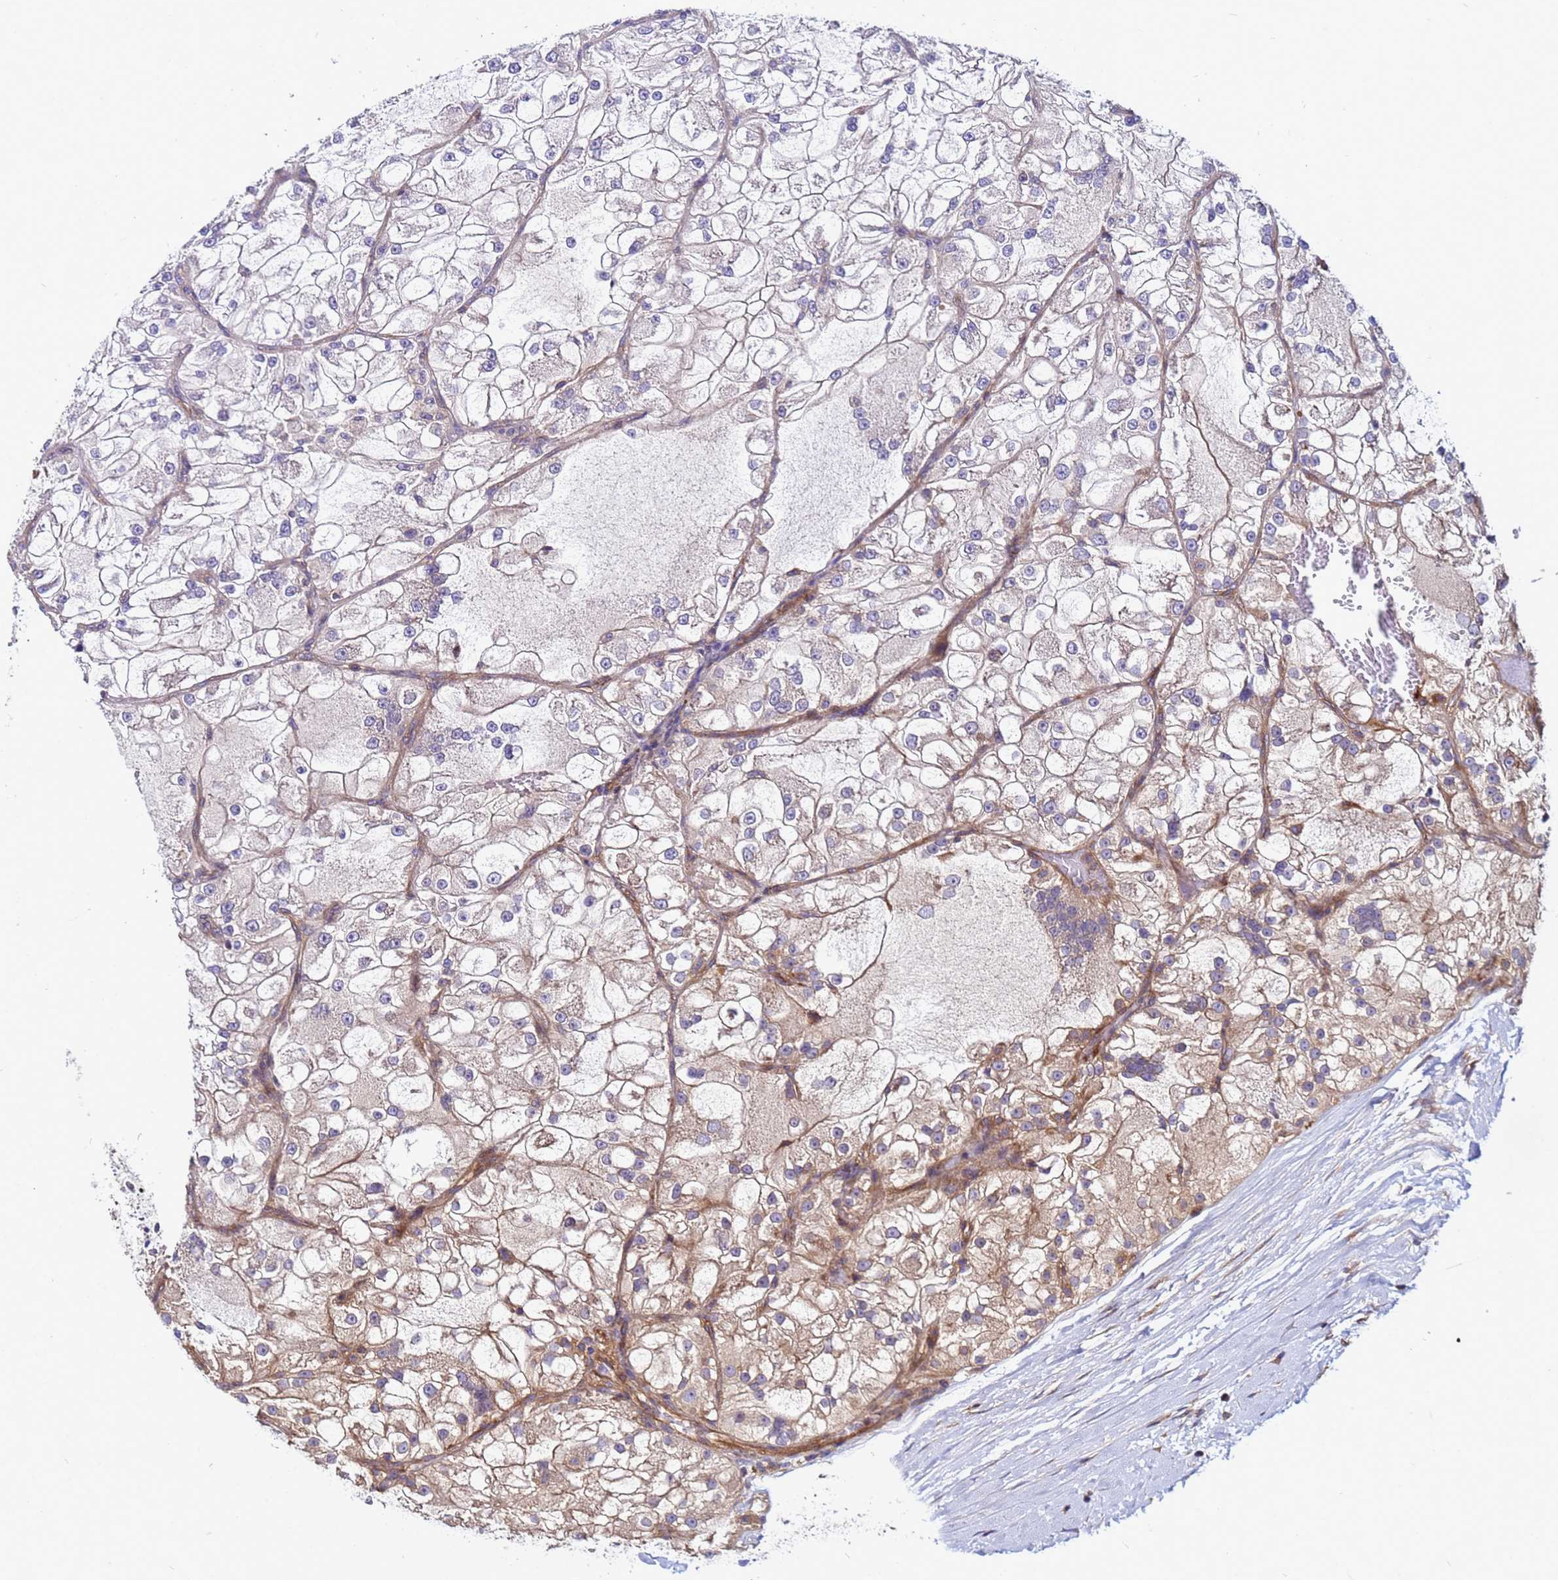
{"staining": {"intensity": "moderate", "quantity": "<25%", "location": "cytoplasmic/membranous"}, "tissue": "renal cancer", "cell_type": "Tumor cells", "image_type": "cancer", "snomed": [{"axis": "morphology", "description": "Adenocarcinoma, NOS"}, {"axis": "topography", "description": "Kidney"}], "caption": "Renal adenocarcinoma stained for a protein (brown) demonstrates moderate cytoplasmic/membranous positive positivity in approximately <25% of tumor cells.", "gene": "STK38", "patient": {"sex": "female", "age": 72}}